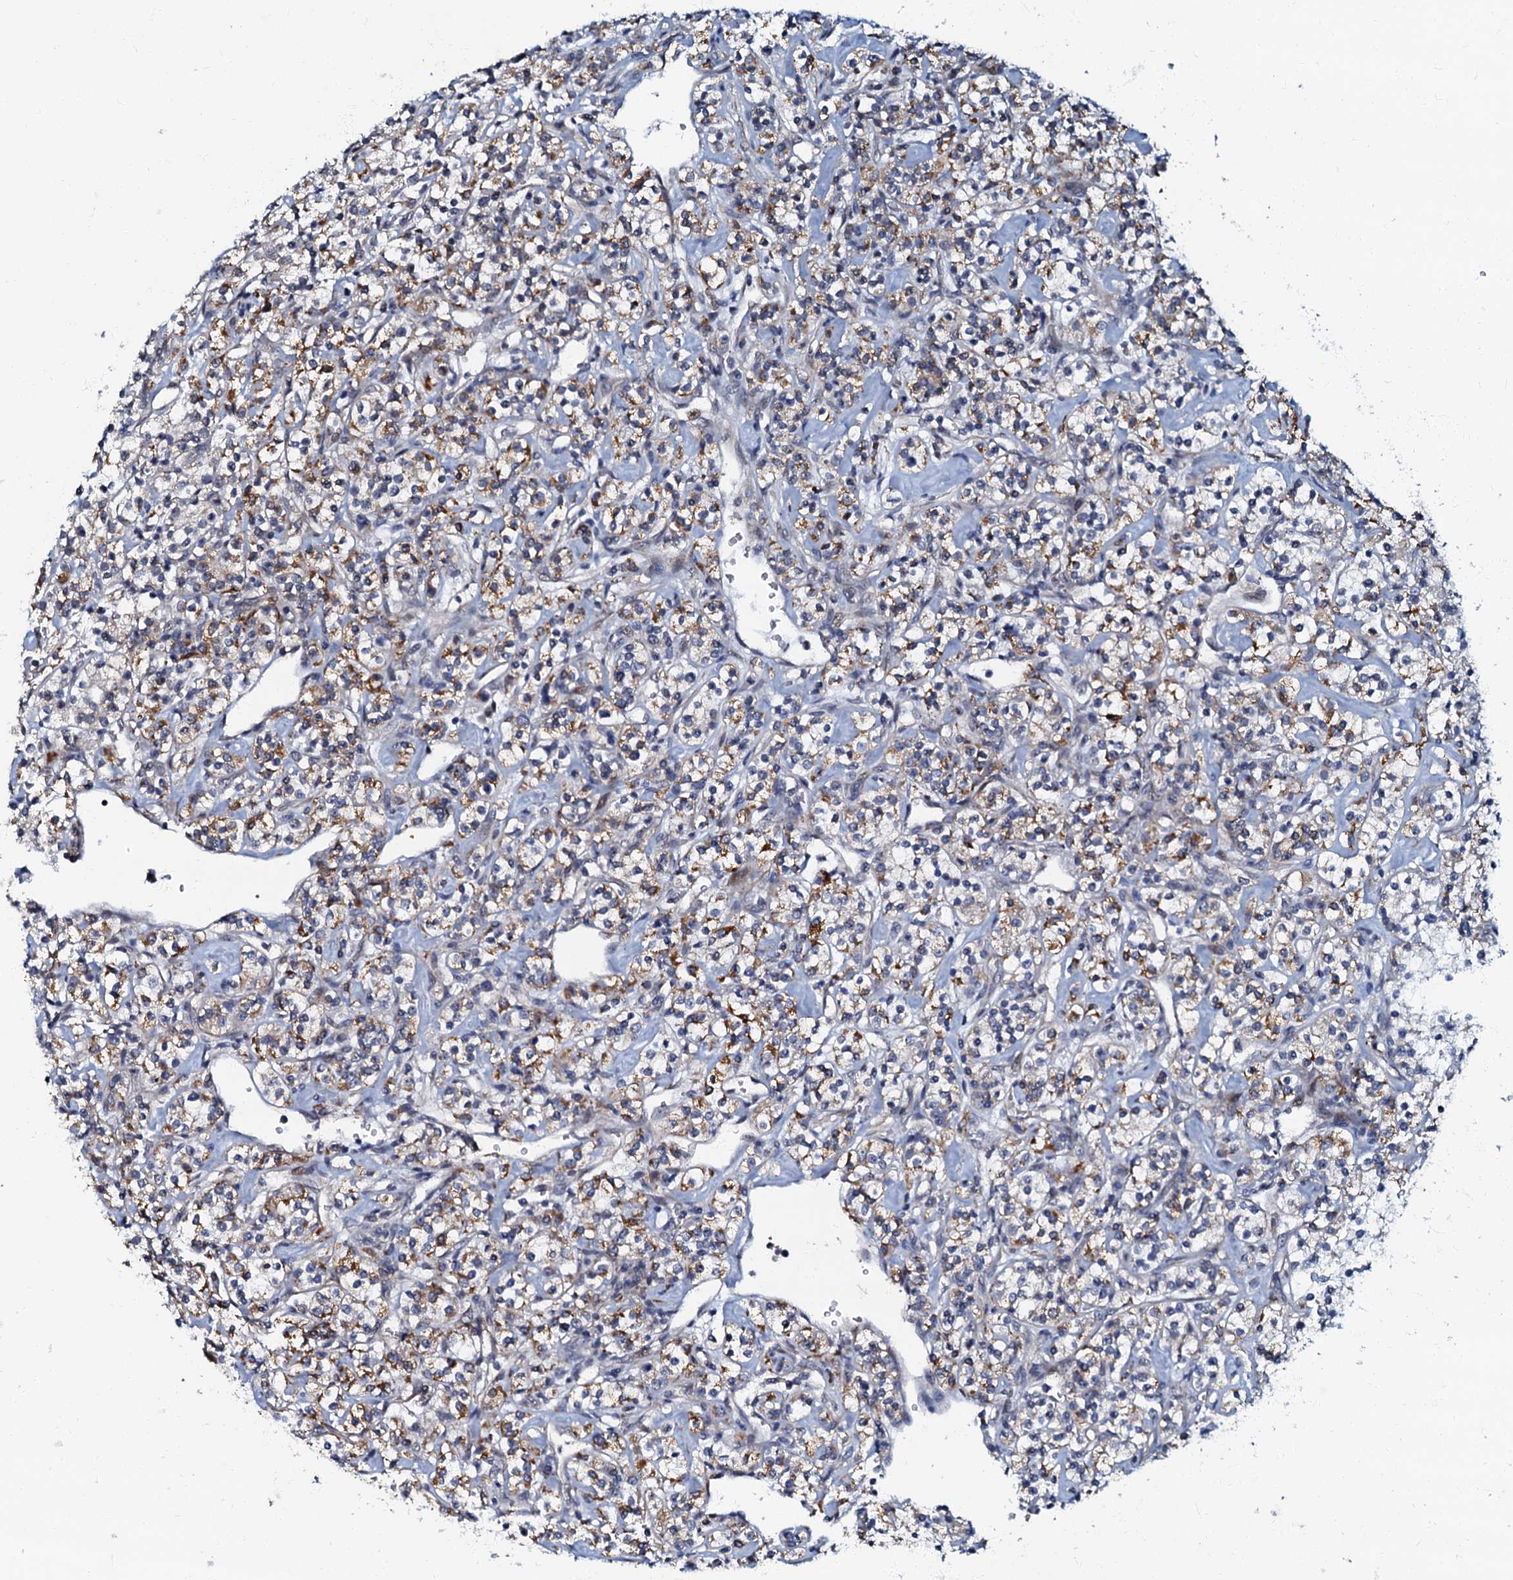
{"staining": {"intensity": "moderate", "quantity": "25%-75%", "location": "cytoplasmic/membranous"}, "tissue": "renal cancer", "cell_type": "Tumor cells", "image_type": "cancer", "snomed": [{"axis": "morphology", "description": "Adenocarcinoma, NOS"}, {"axis": "topography", "description": "Kidney"}], "caption": "Human adenocarcinoma (renal) stained with a brown dye displays moderate cytoplasmic/membranous positive expression in about 25%-75% of tumor cells.", "gene": "OLAH", "patient": {"sex": "male", "age": 77}}